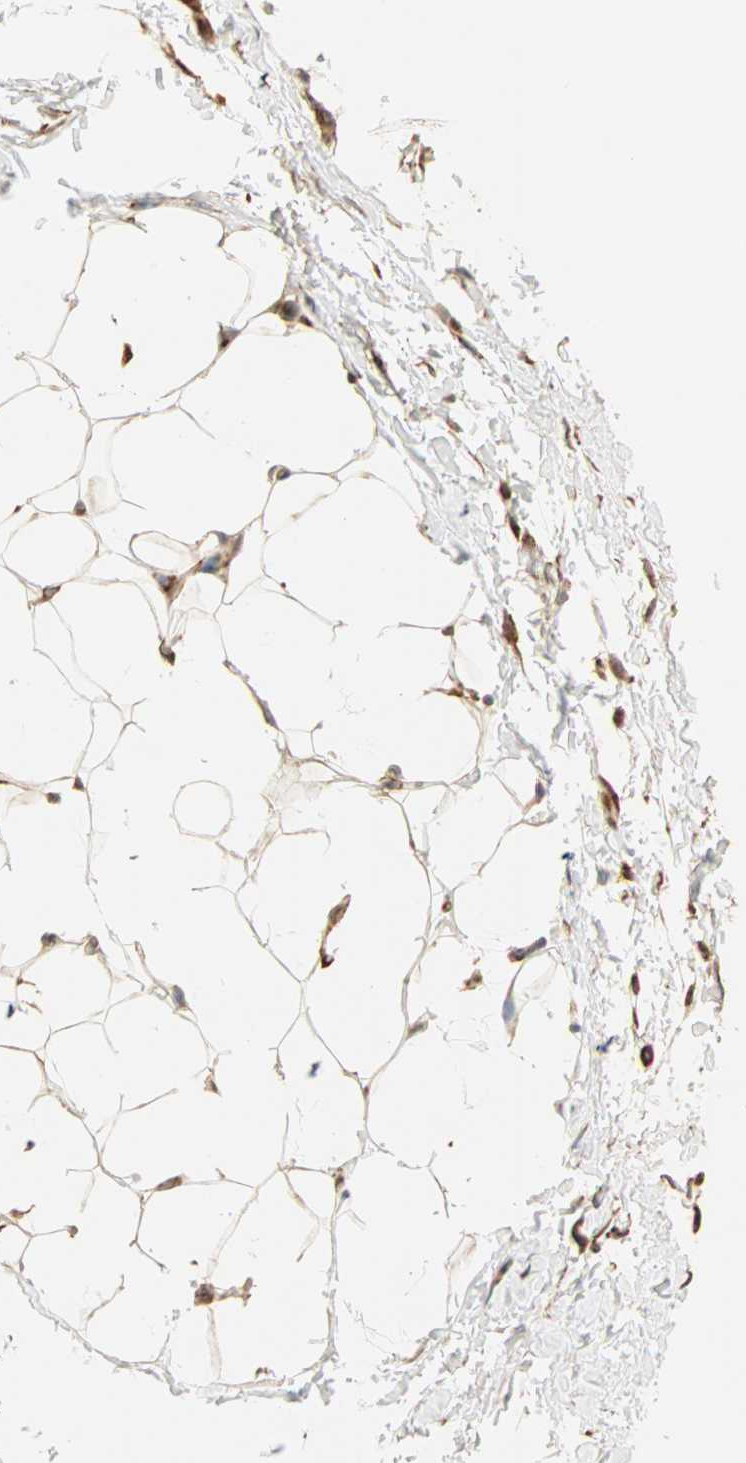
{"staining": {"intensity": "moderate", "quantity": ">75%", "location": "cytoplasmic/membranous"}, "tissue": "adipose tissue", "cell_type": "Adipocytes", "image_type": "normal", "snomed": [{"axis": "morphology", "description": "Normal tissue, NOS"}, {"axis": "topography", "description": "Soft tissue"}], "caption": "Moderate cytoplasmic/membranous staining for a protein is appreciated in about >75% of adipocytes of benign adipose tissue using immunohistochemistry.", "gene": "P4HA1", "patient": {"sex": "male", "age": 26}}